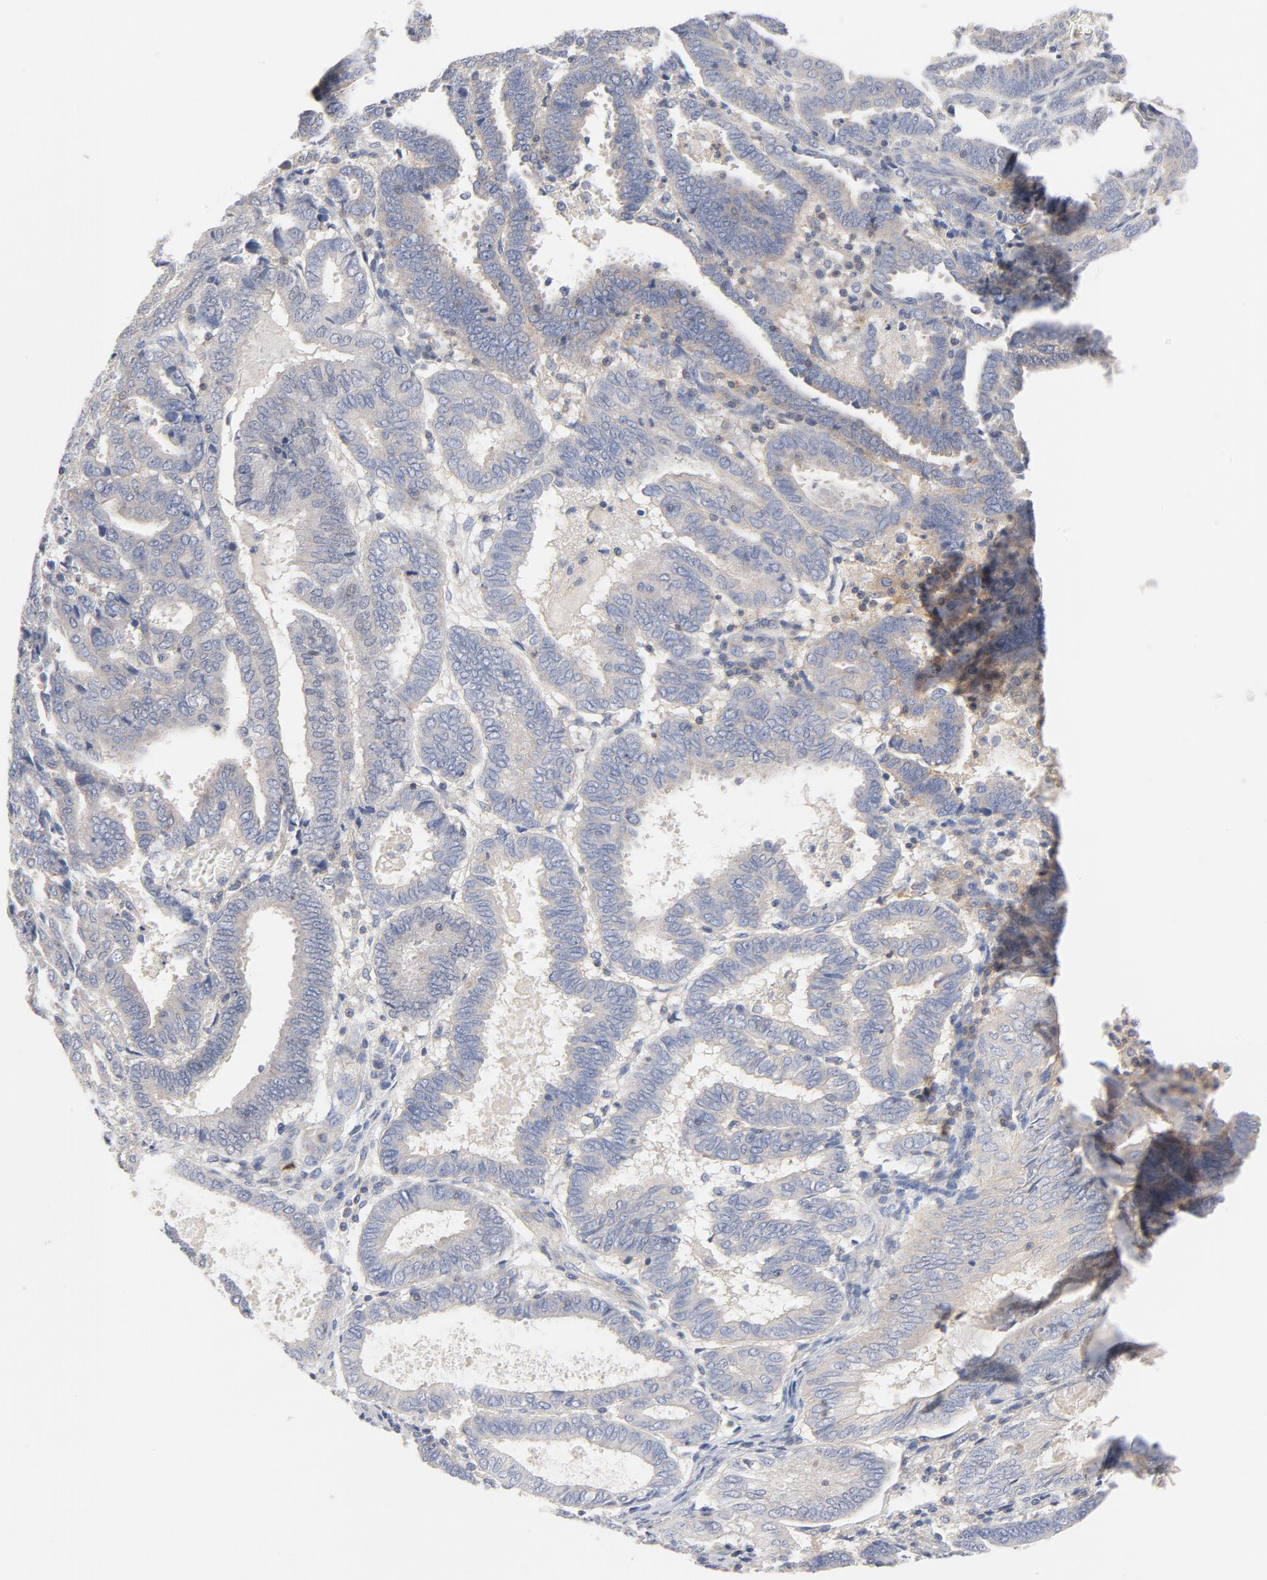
{"staining": {"intensity": "weak", "quantity": ">75%", "location": "cytoplasmic/membranous"}, "tissue": "endometrial cancer", "cell_type": "Tumor cells", "image_type": "cancer", "snomed": [{"axis": "morphology", "description": "Adenocarcinoma, NOS"}, {"axis": "topography", "description": "Uterus"}], "caption": "Protein expression analysis of human endometrial cancer reveals weak cytoplasmic/membranous expression in approximately >75% of tumor cells.", "gene": "ROCK1", "patient": {"sex": "female", "age": 83}}